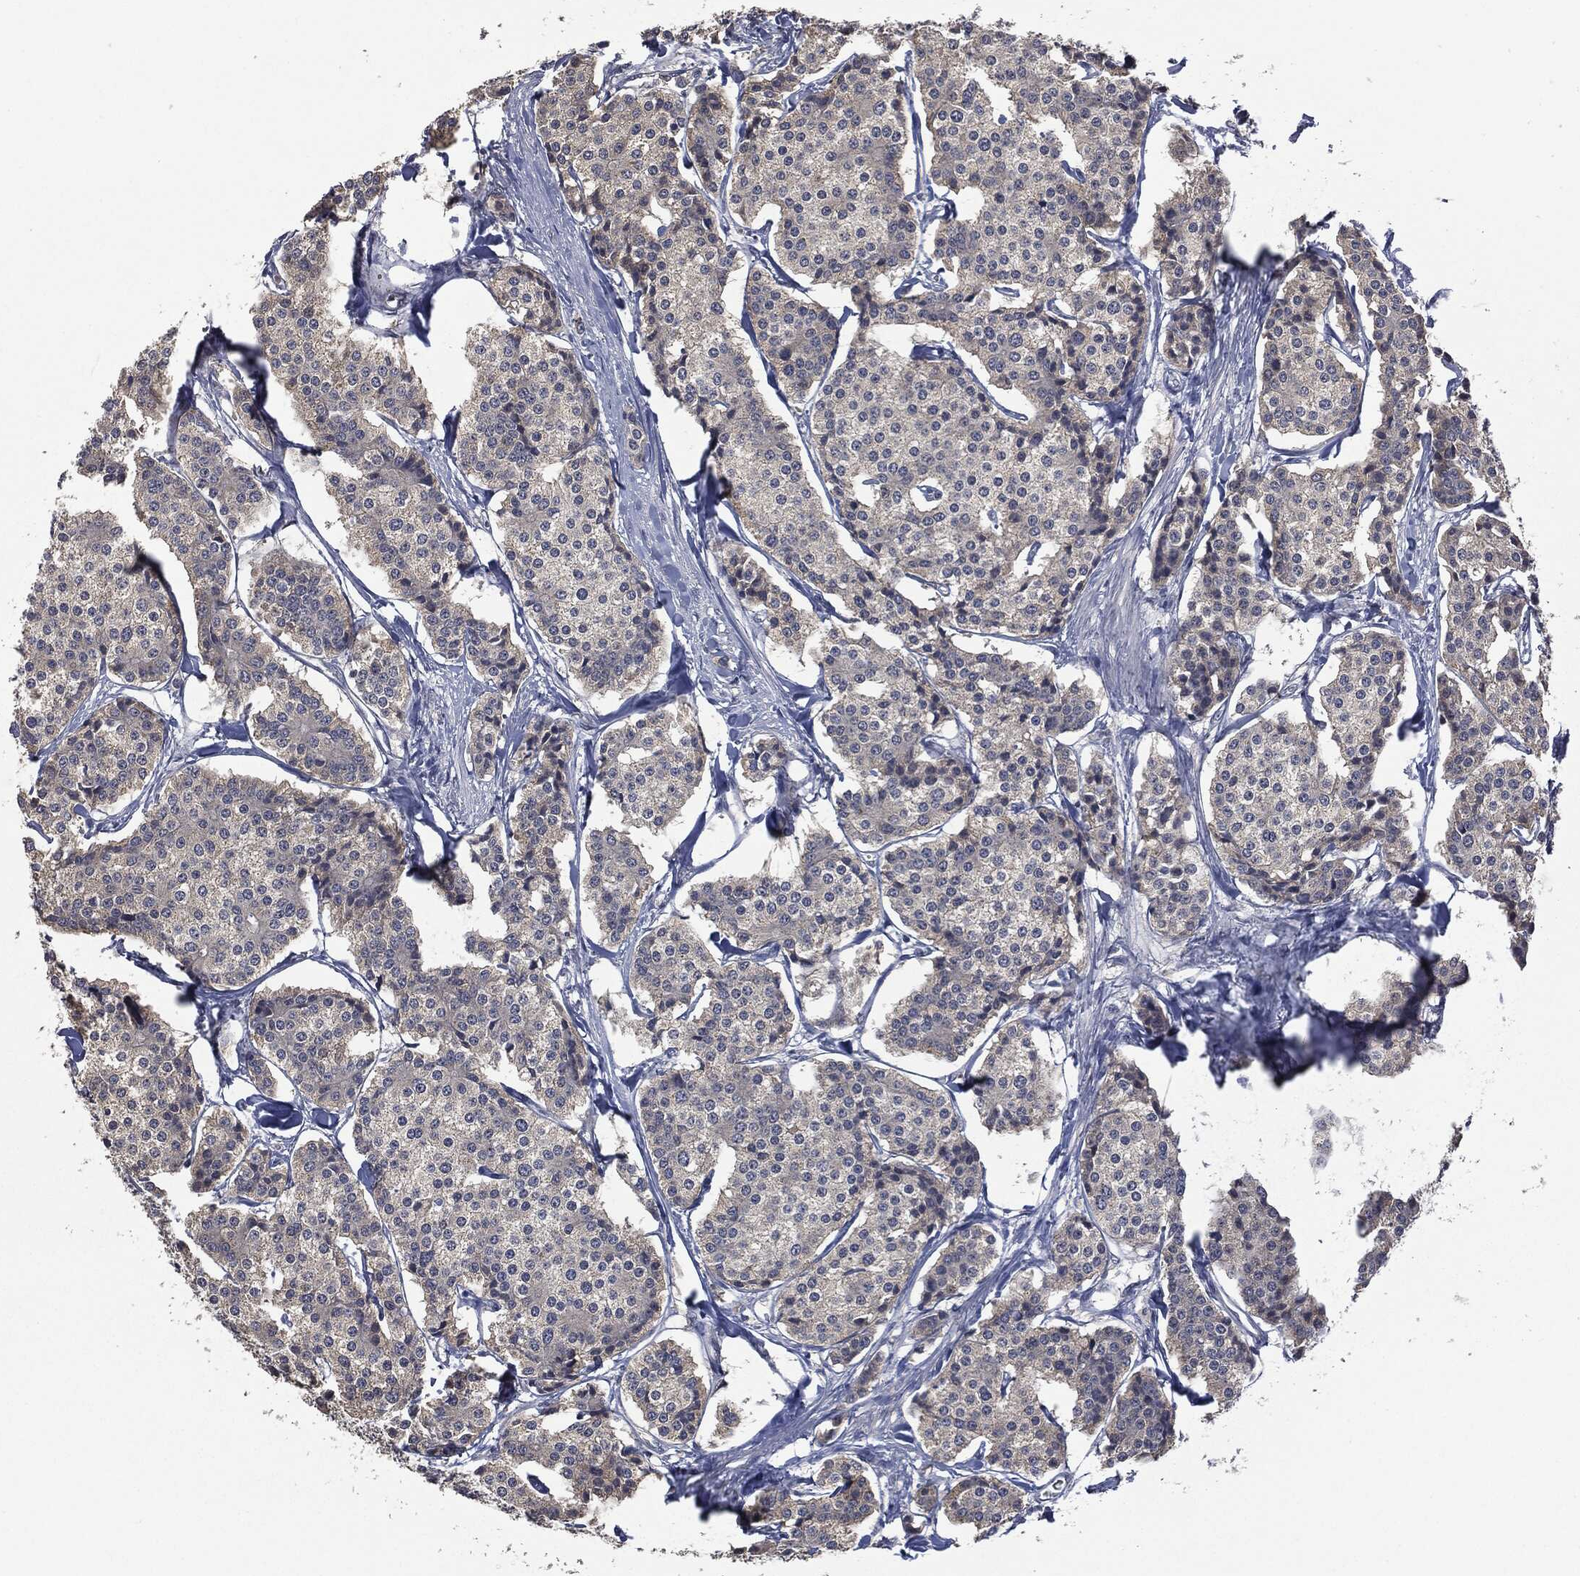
{"staining": {"intensity": "negative", "quantity": "none", "location": "none"}, "tissue": "carcinoid", "cell_type": "Tumor cells", "image_type": "cancer", "snomed": [{"axis": "morphology", "description": "Carcinoid, malignant, NOS"}, {"axis": "topography", "description": "Small intestine"}], "caption": "This is an immunohistochemistry histopathology image of carcinoid. There is no staining in tumor cells.", "gene": "IL1RN", "patient": {"sex": "female", "age": 65}}